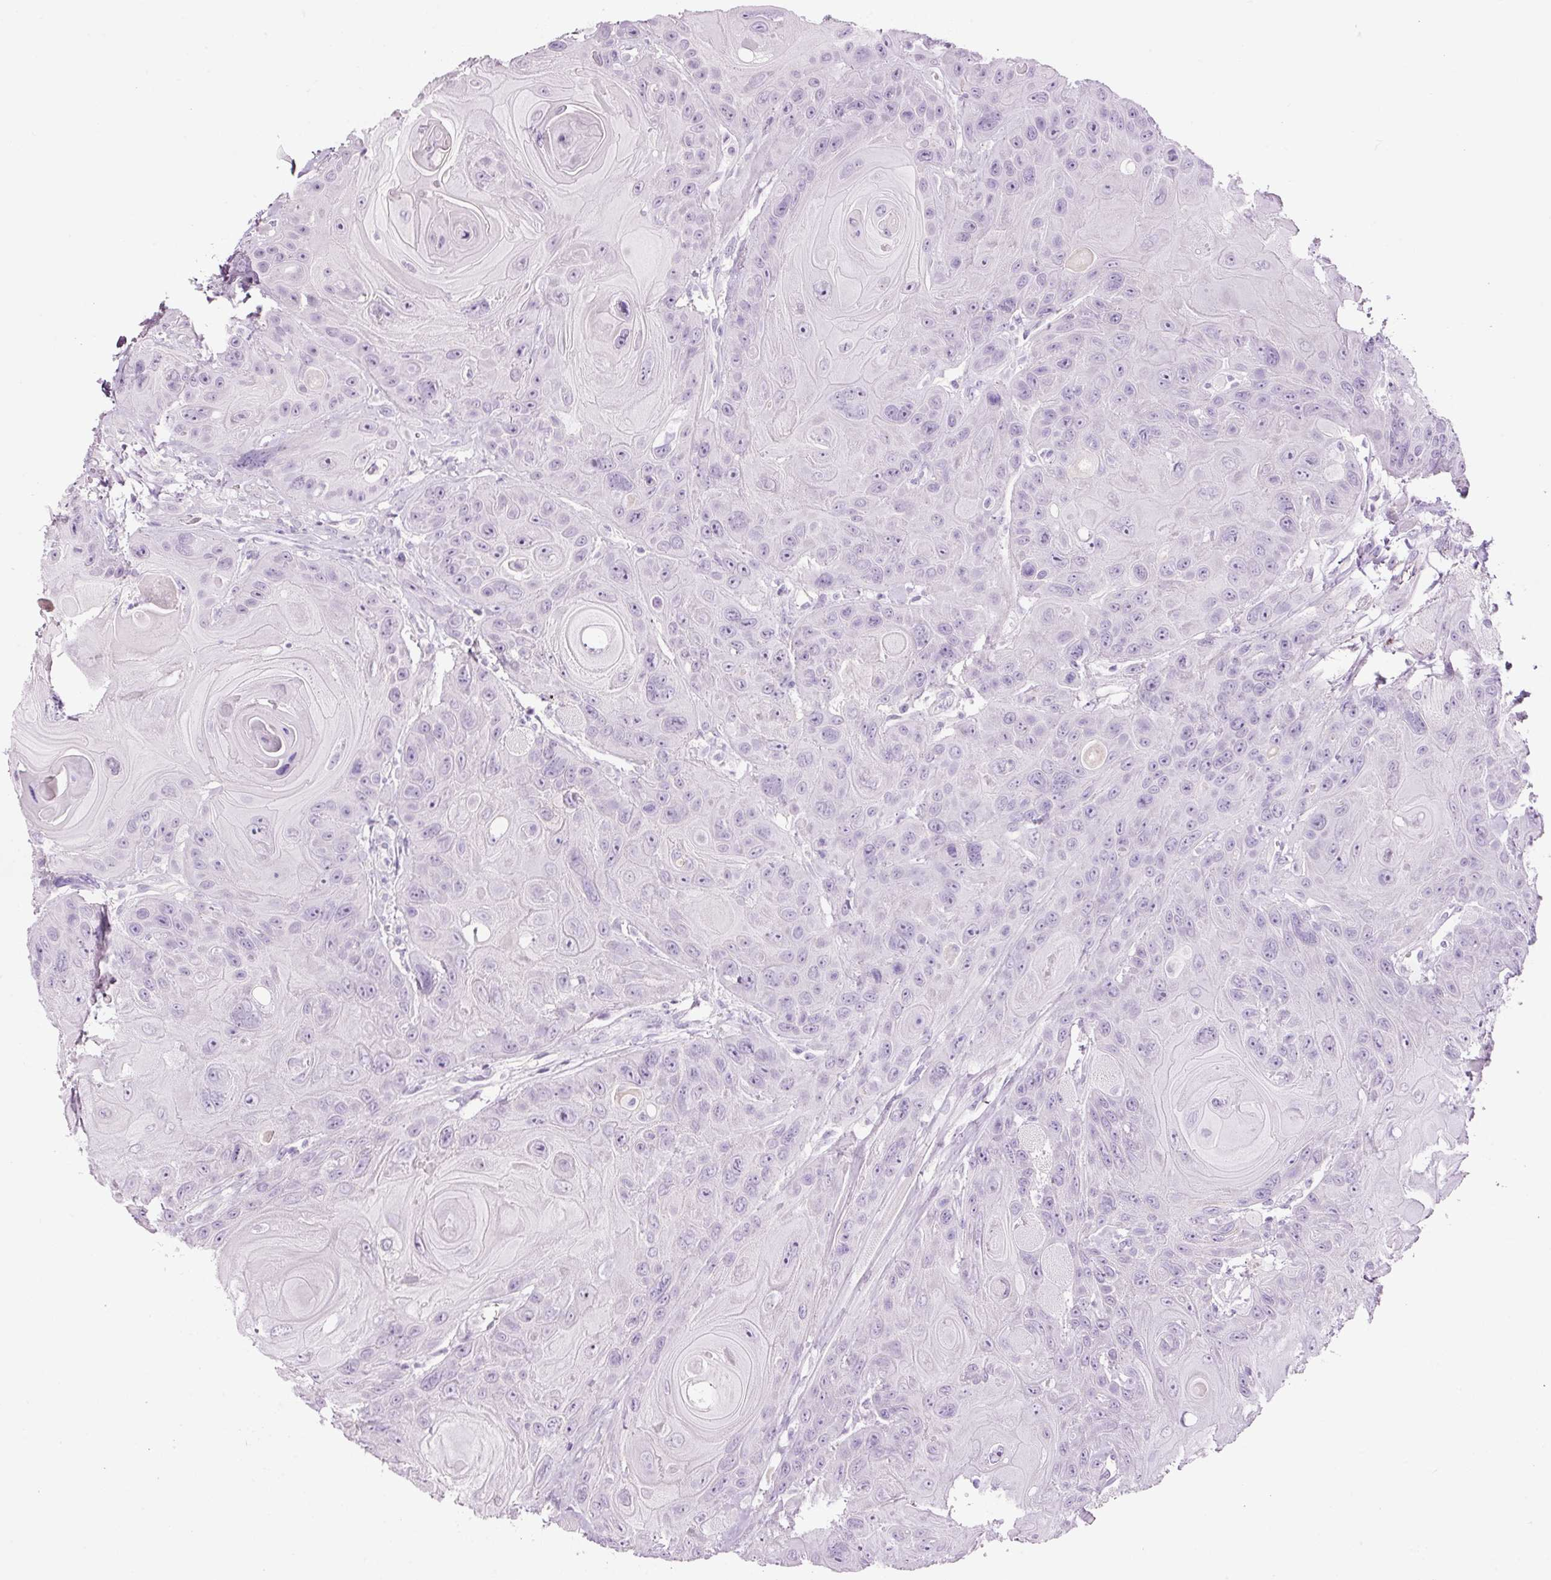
{"staining": {"intensity": "negative", "quantity": "none", "location": "none"}, "tissue": "head and neck cancer", "cell_type": "Tumor cells", "image_type": "cancer", "snomed": [{"axis": "morphology", "description": "Squamous cell carcinoma, NOS"}, {"axis": "topography", "description": "Head-Neck"}], "caption": "The immunohistochemistry photomicrograph has no significant expression in tumor cells of squamous cell carcinoma (head and neck) tissue.", "gene": "KLF1", "patient": {"sex": "female", "age": 59}}